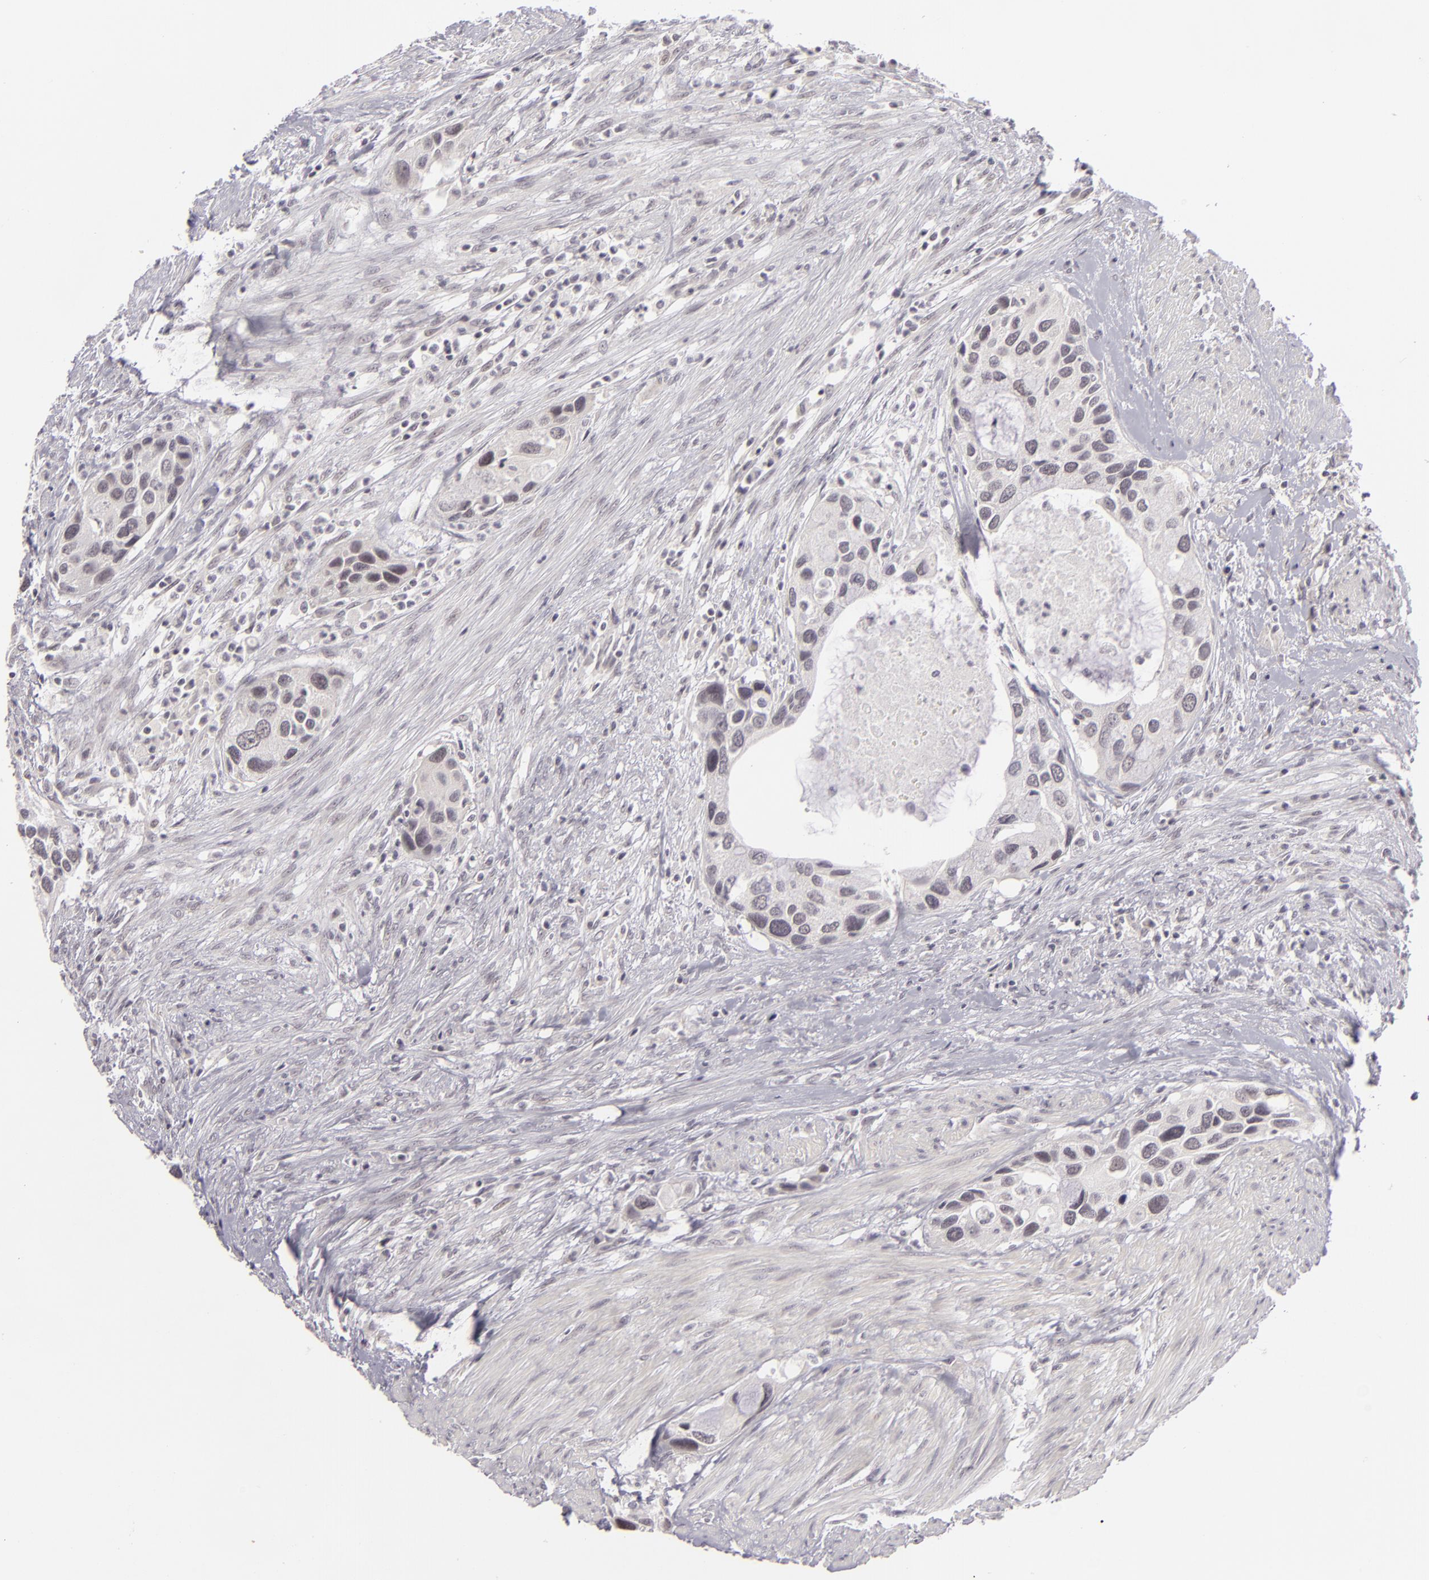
{"staining": {"intensity": "negative", "quantity": "none", "location": "none"}, "tissue": "urothelial cancer", "cell_type": "Tumor cells", "image_type": "cancer", "snomed": [{"axis": "morphology", "description": "Urothelial carcinoma, High grade"}, {"axis": "topography", "description": "Urinary bladder"}], "caption": "High magnification brightfield microscopy of high-grade urothelial carcinoma stained with DAB (3,3'-diaminobenzidine) (brown) and counterstained with hematoxylin (blue): tumor cells show no significant positivity.", "gene": "DLG3", "patient": {"sex": "male", "age": 66}}